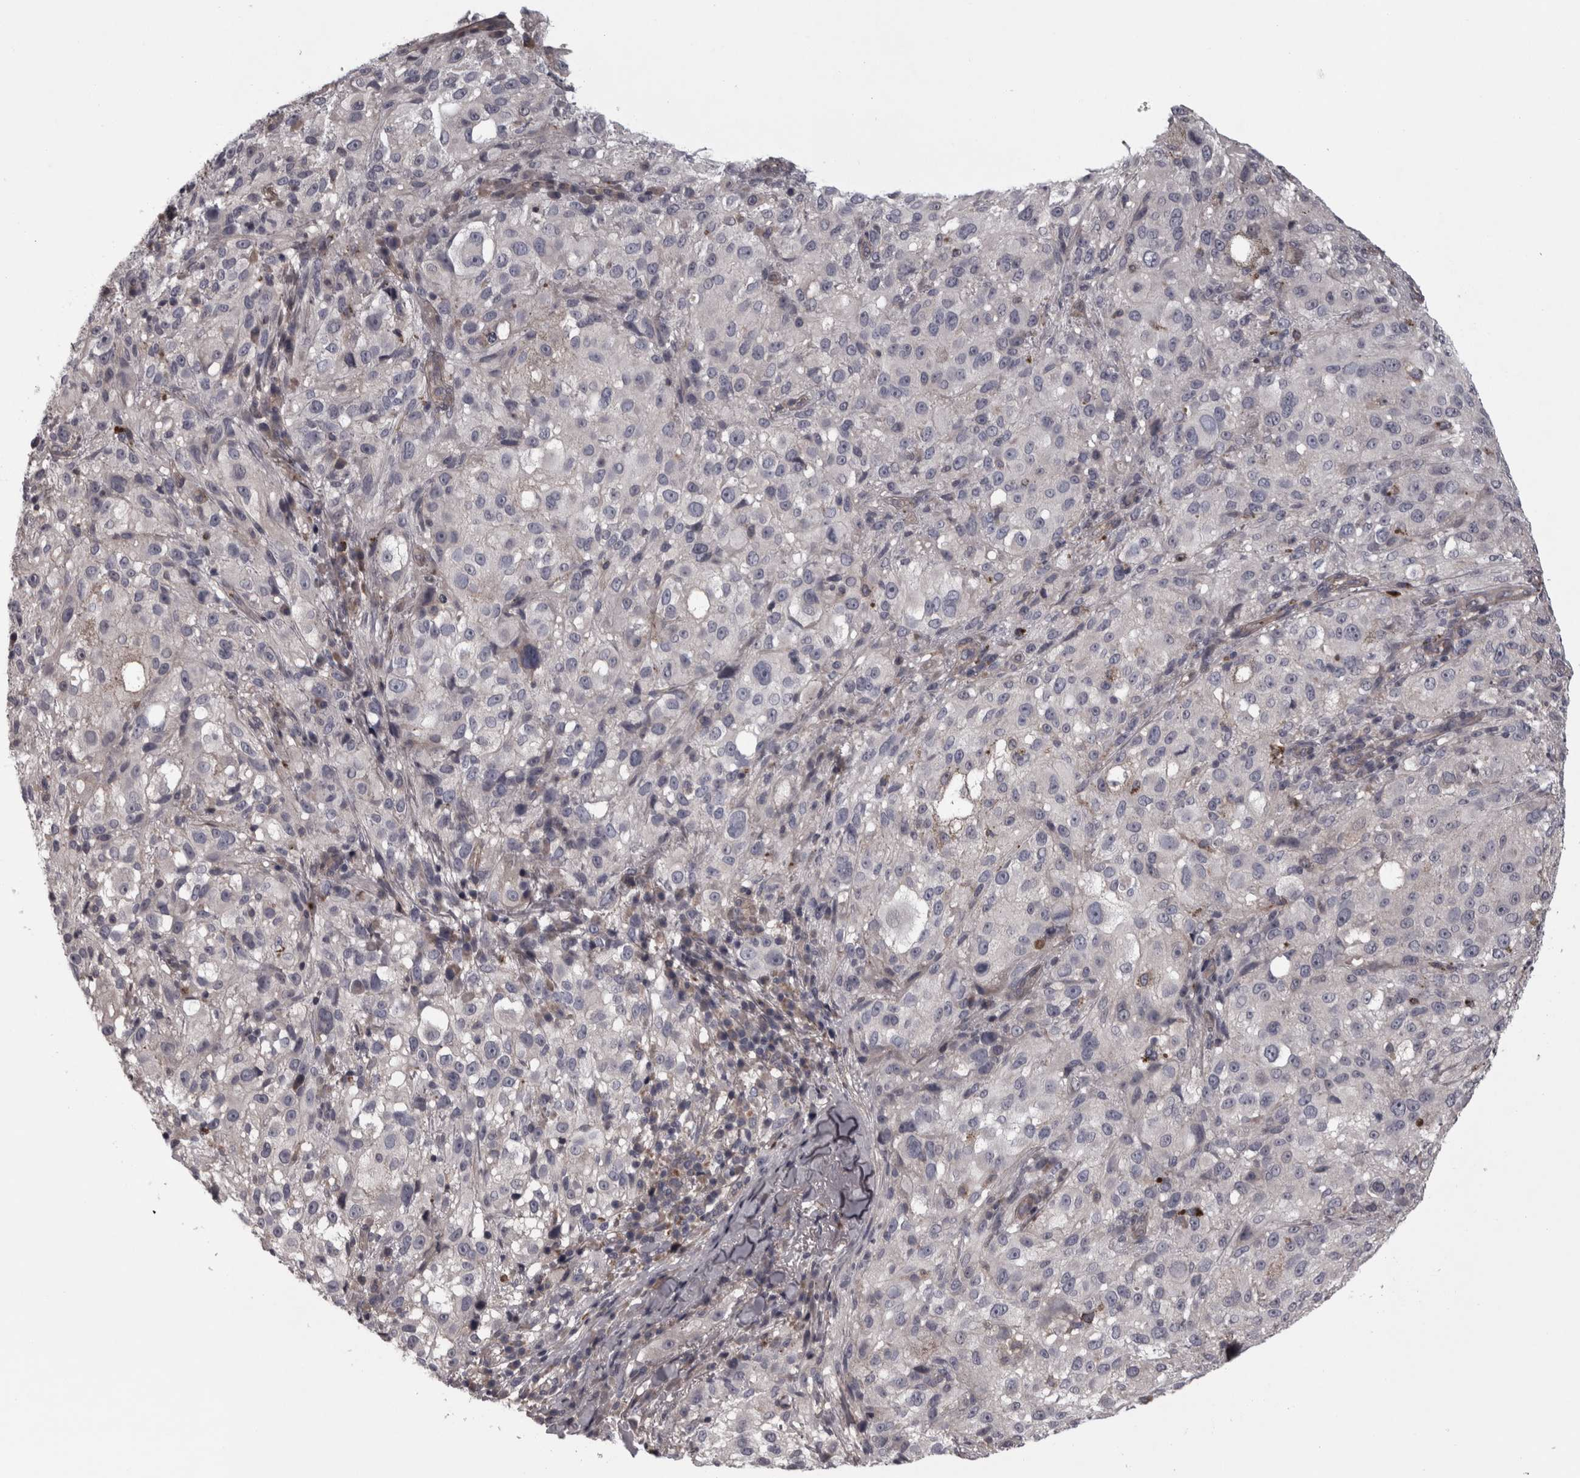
{"staining": {"intensity": "negative", "quantity": "none", "location": "none"}, "tissue": "melanoma", "cell_type": "Tumor cells", "image_type": "cancer", "snomed": [{"axis": "morphology", "description": "Necrosis, NOS"}, {"axis": "morphology", "description": "Malignant melanoma, NOS"}, {"axis": "topography", "description": "Skin"}], "caption": "The immunohistochemistry (IHC) photomicrograph has no significant staining in tumor cells of melanoma tissue. Brightfield microscopy of immunohistochemistry stained with DAB (3,3'-diaminobenzidine) (brown) and hematoxylin (blue), captured at high magnification.", "gene": "RSU1", "patient": {"sex": "female", "age": 87}}